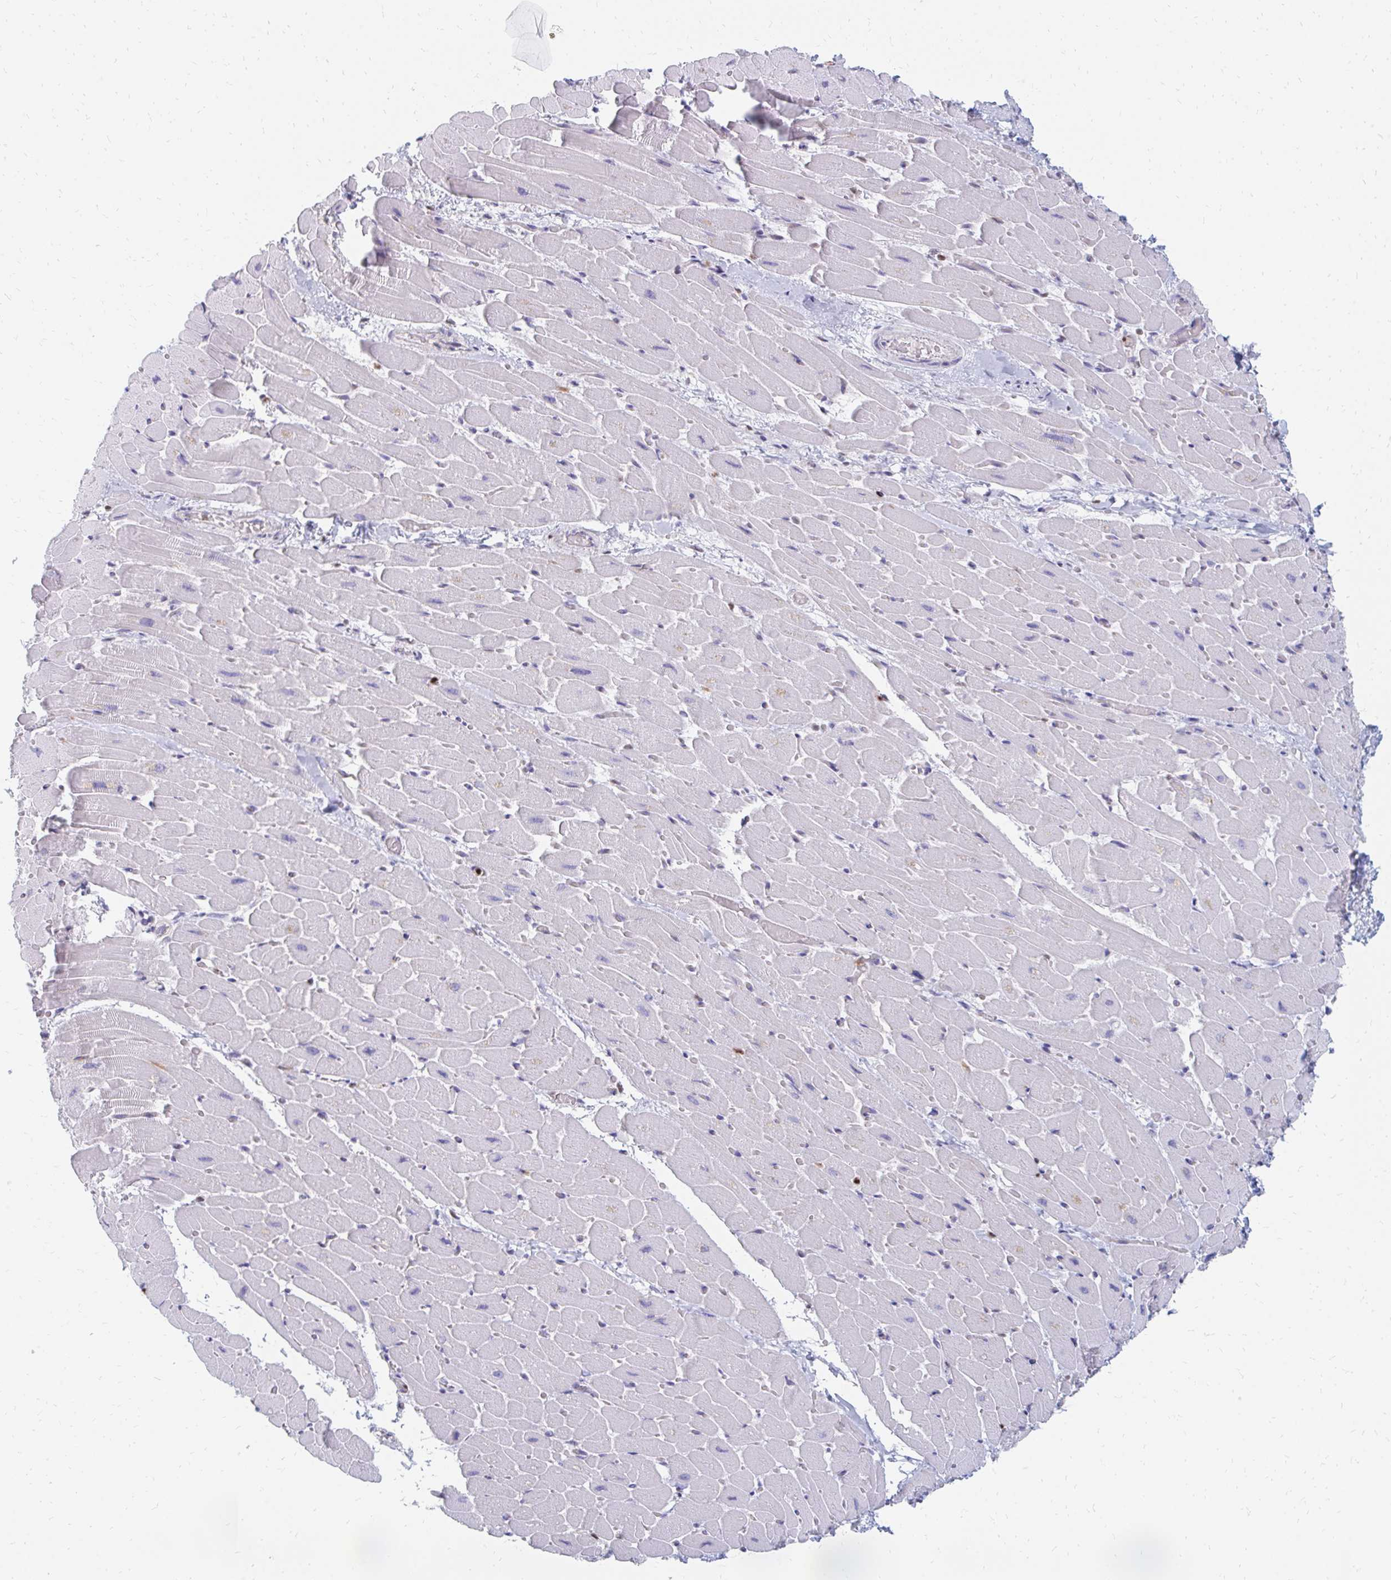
{"staining": {"intensity": "negative", "quantity": "none", "location": "none"}, "tissue": "heart muscle", "cell_type": "Cardiomyocytes", "image_type": "normal", "snomed": [{"axis": "morphology", "description": "Normal tissue, NOS"}, {"axis": "topography", "description": "Heart"}], "caption": "A histopathology image of heart muscle stained for a protein demonstrates no brown staining in cardiomyocytes.", "gene": "PLK3", "patient": {"sex": "male", "age": 37}}